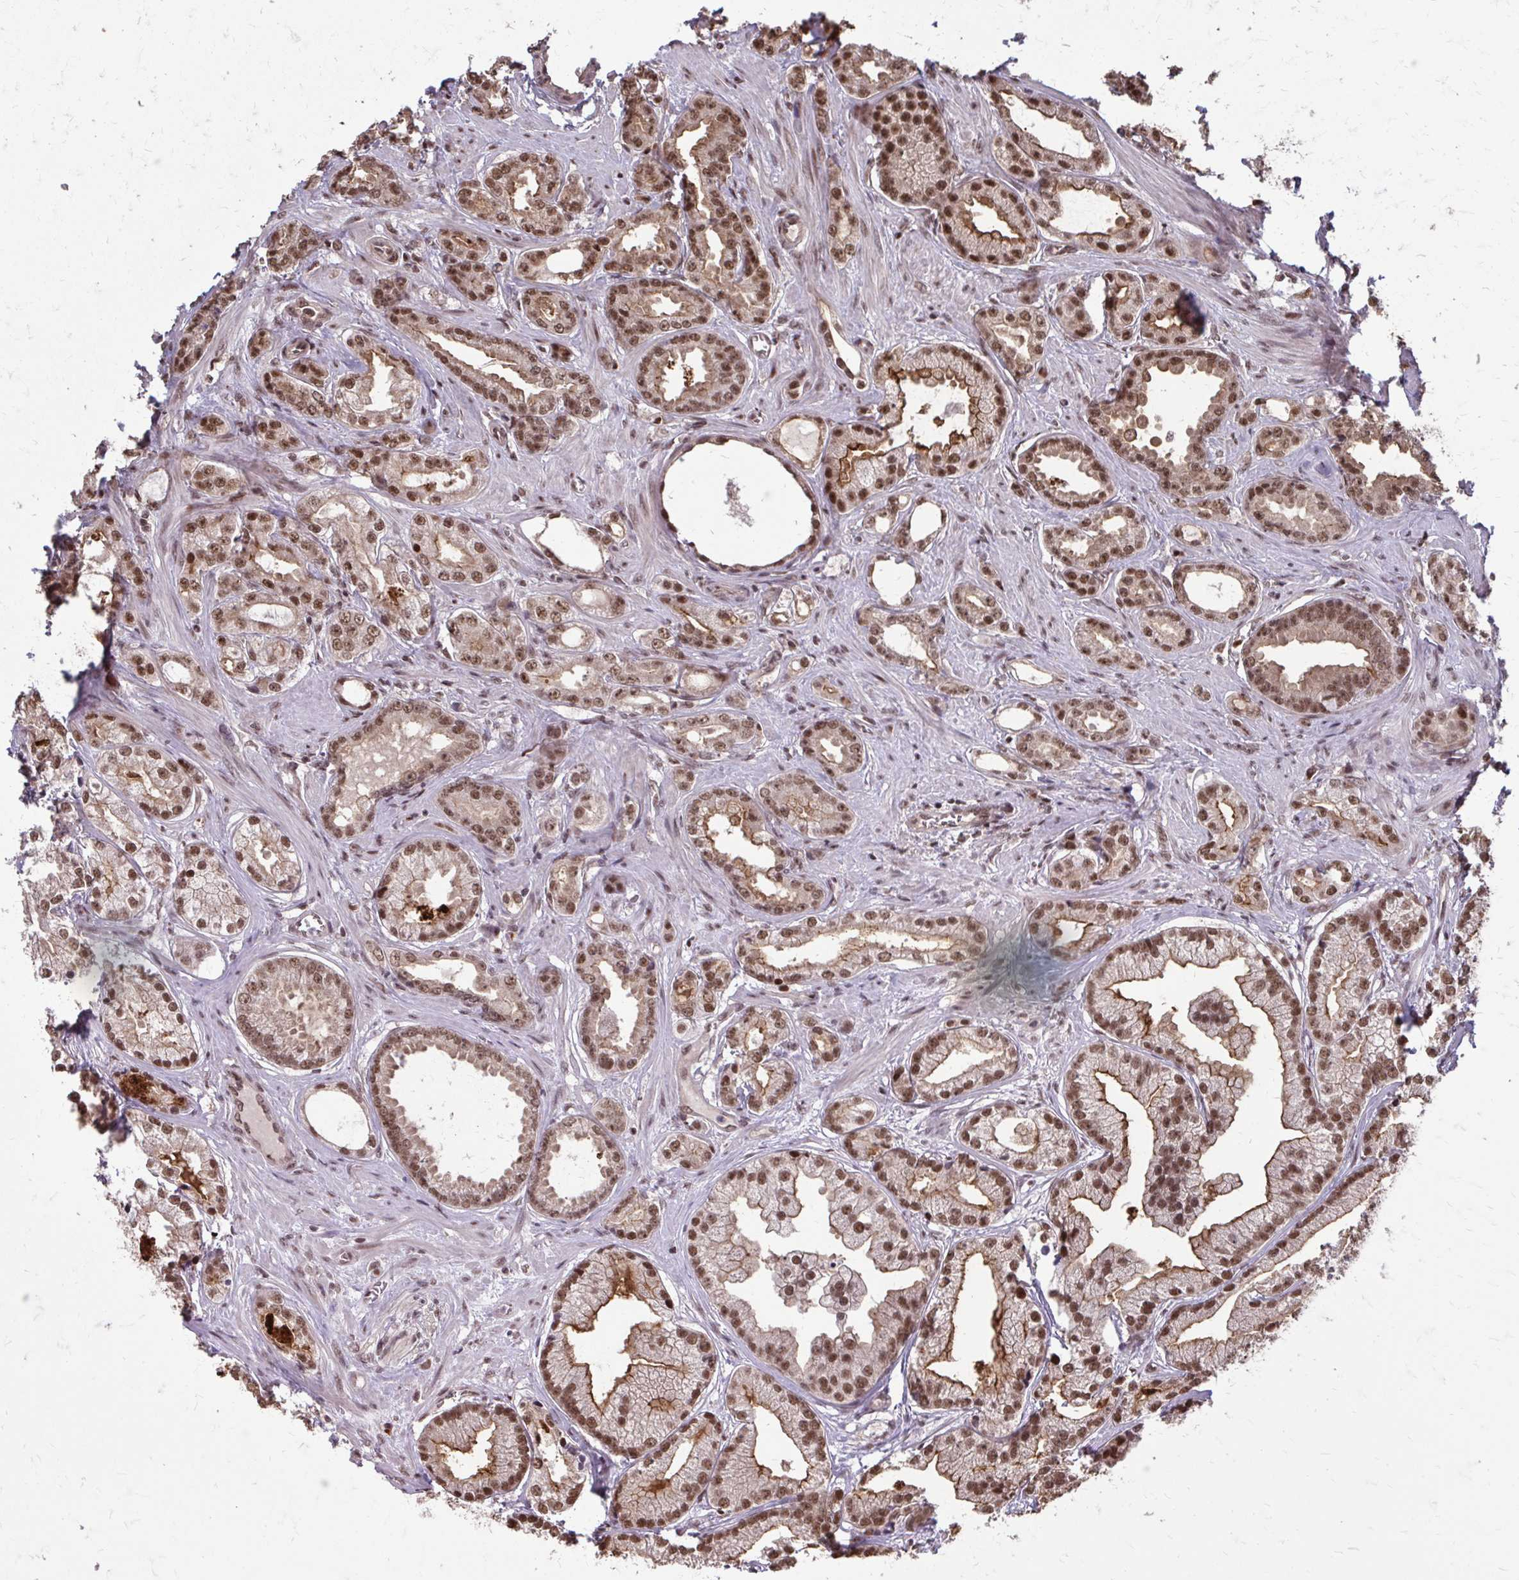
{"staining": {"intensity": "moderate", "quantity": ">75%", "location": "nuclear"}, "tissue": "prostate cancer", "cell_type": "Tumor cells", "image_type": "cancer", "snomed": [{"axis": "morphology", "description": "Adenocarcinoma, Low grade"}, {"axis": "topography", "description": "Prostate"}], "caption": "High-power microscopy captured an immunohistochemistry (IHC) histopathology image of prostate cancer, revealing moderate nuclear expression in about >75% of tumor cells.", "gene": "SS18", "patient": {"sex": "male", "age": 65}}